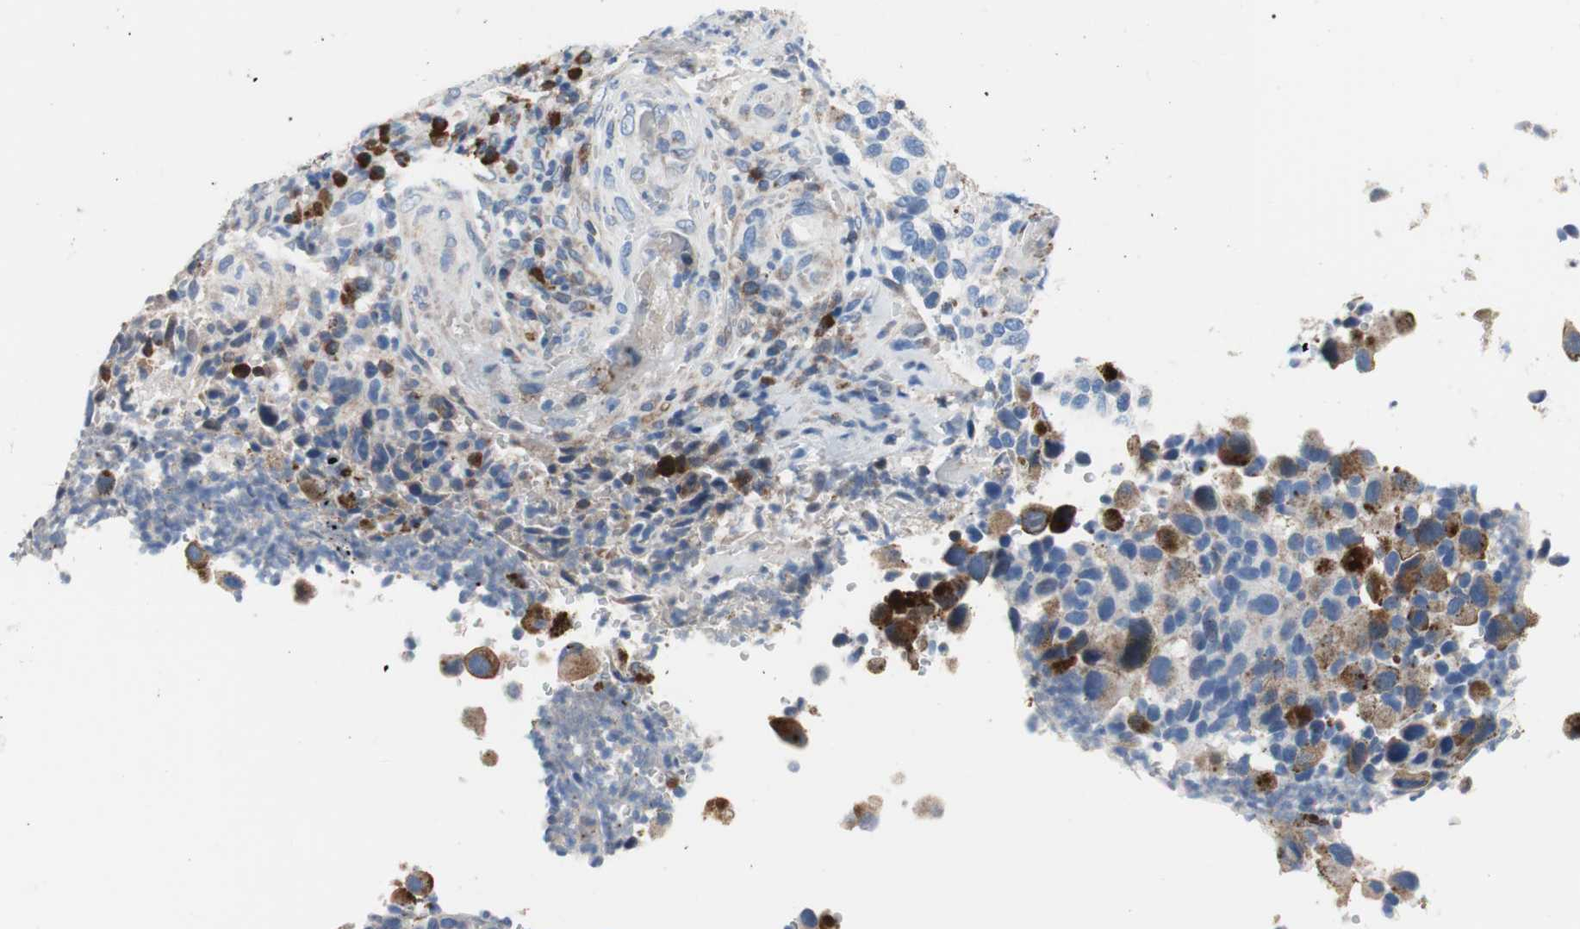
{"staining": {"intensity": "moderate", "quantity": "<25%", "location": "cytoplasmic/membranous"}, "tissue": "melanoma", "cell_type": "Tumor cells", "image_type": "cancer", "snomed": [{"axis": "morphology", "description": "Malignant melanoma, NOS"}, {"axis": "topography", "description": "Skin"}], "caption": "A high-resolution histopathology image shows immunohistochemistry staining of malignant melanoma, which demonstrates moderate cytoplasmic/membranous staining in approximately <25% of tumor cells. (brown staining indicates protein expression, while blue staining denotes nuclei).", "gene": "PRDX2", "patient": {"sex": "female", "age": 73}}